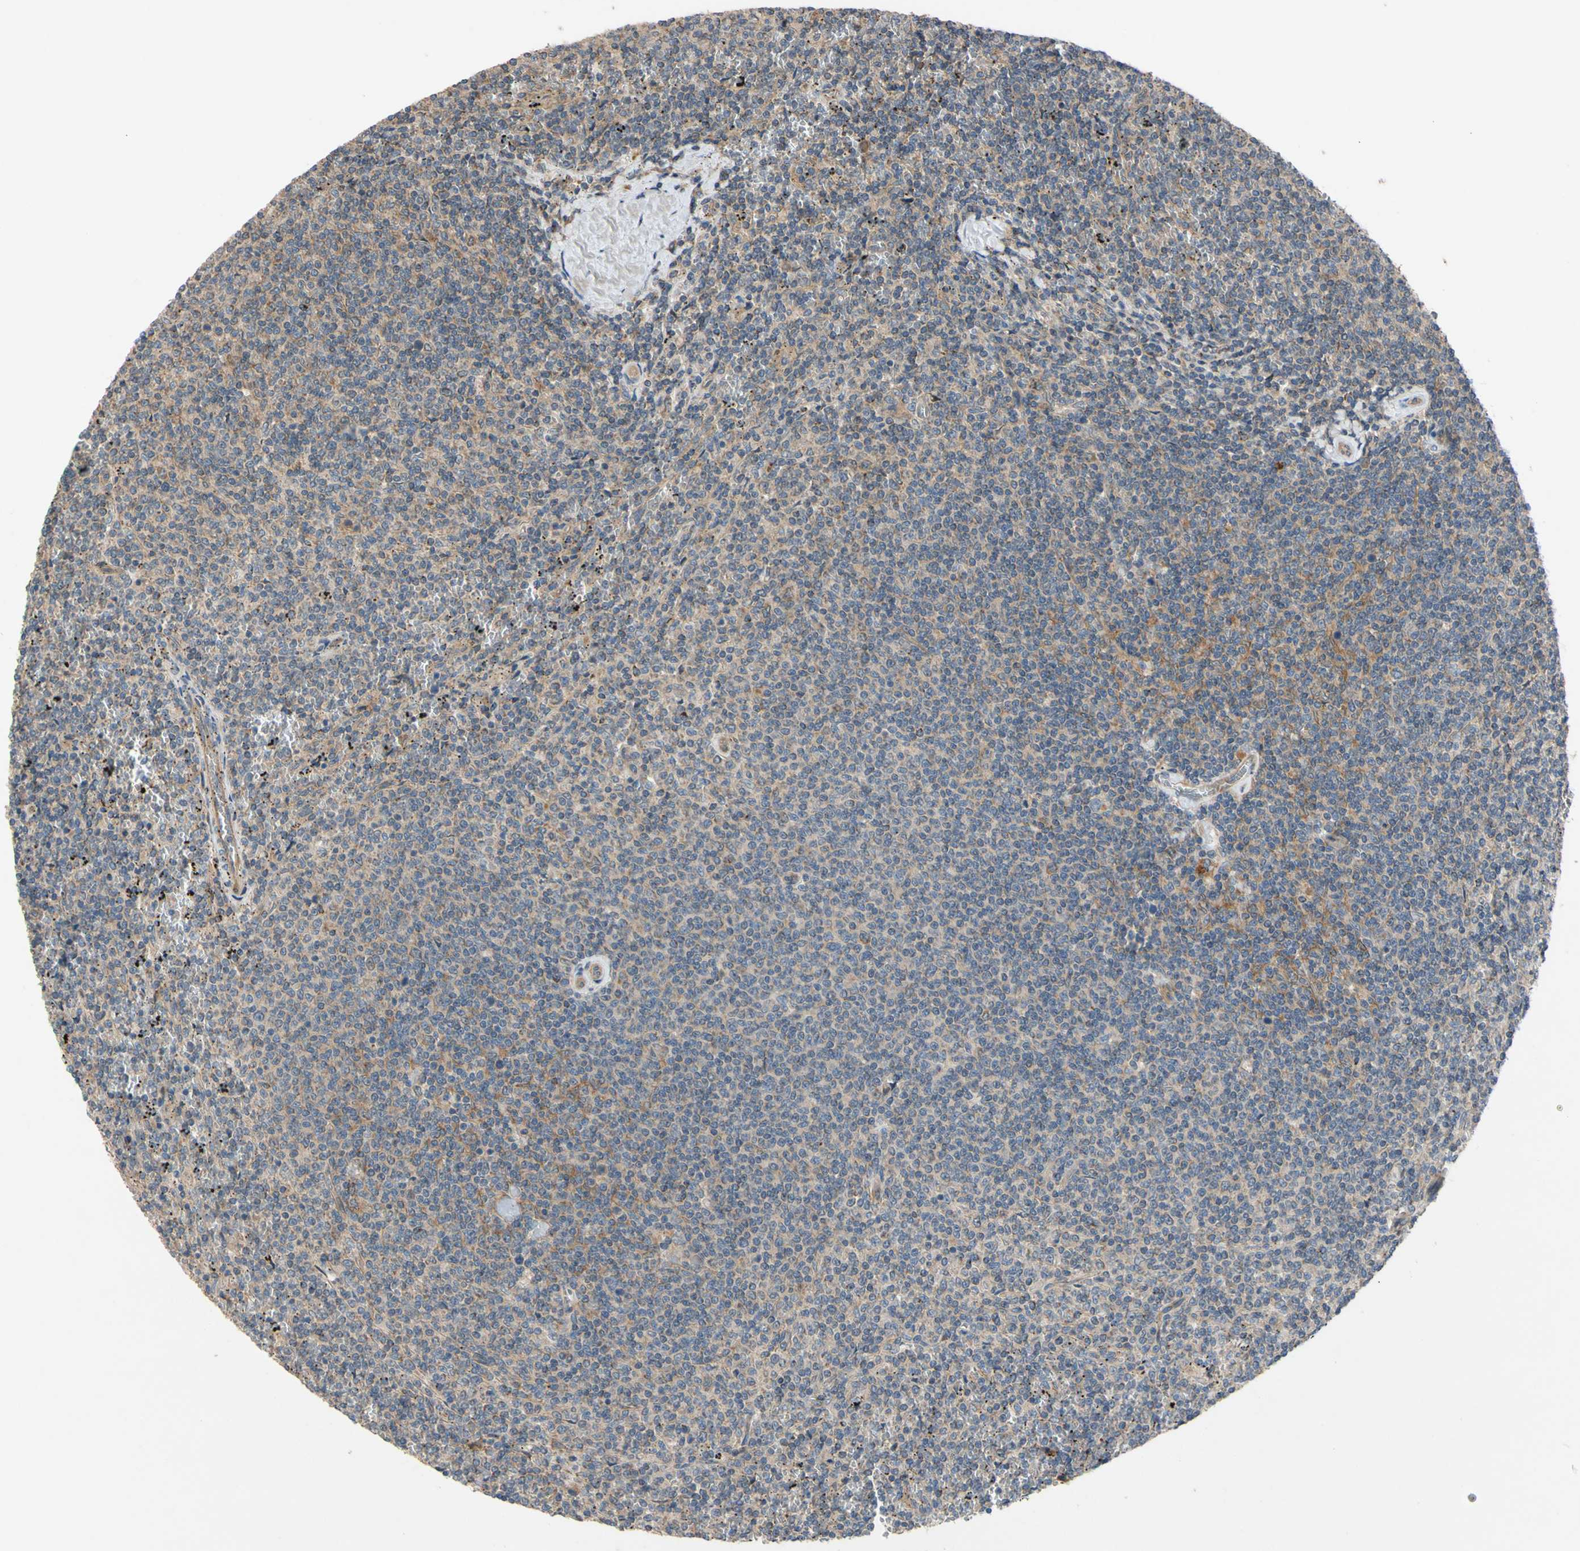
{"staining": {"intensity": "weak", "quantity": ">75%", "location": "cytoplasmic/membranous"}, "tissue": "lymphoma", "cell_type": "Tumor cells", "image_type": "cancer", "snomed": [{"axis": "morphology", "description": "Malignant lymphoma, non-Hodgkin's type, Low grade"}, {"axis": "topography", "description": "Spleen"}], "caption": "Immunohistochemistry (DAB) staining of human lymphoma reveals weak cytoplasmic/membranous protein expression in approximately >75% of tumor cells.", "gene": "MBTPS2", "patient": {"sex": "female", "age": 50}}